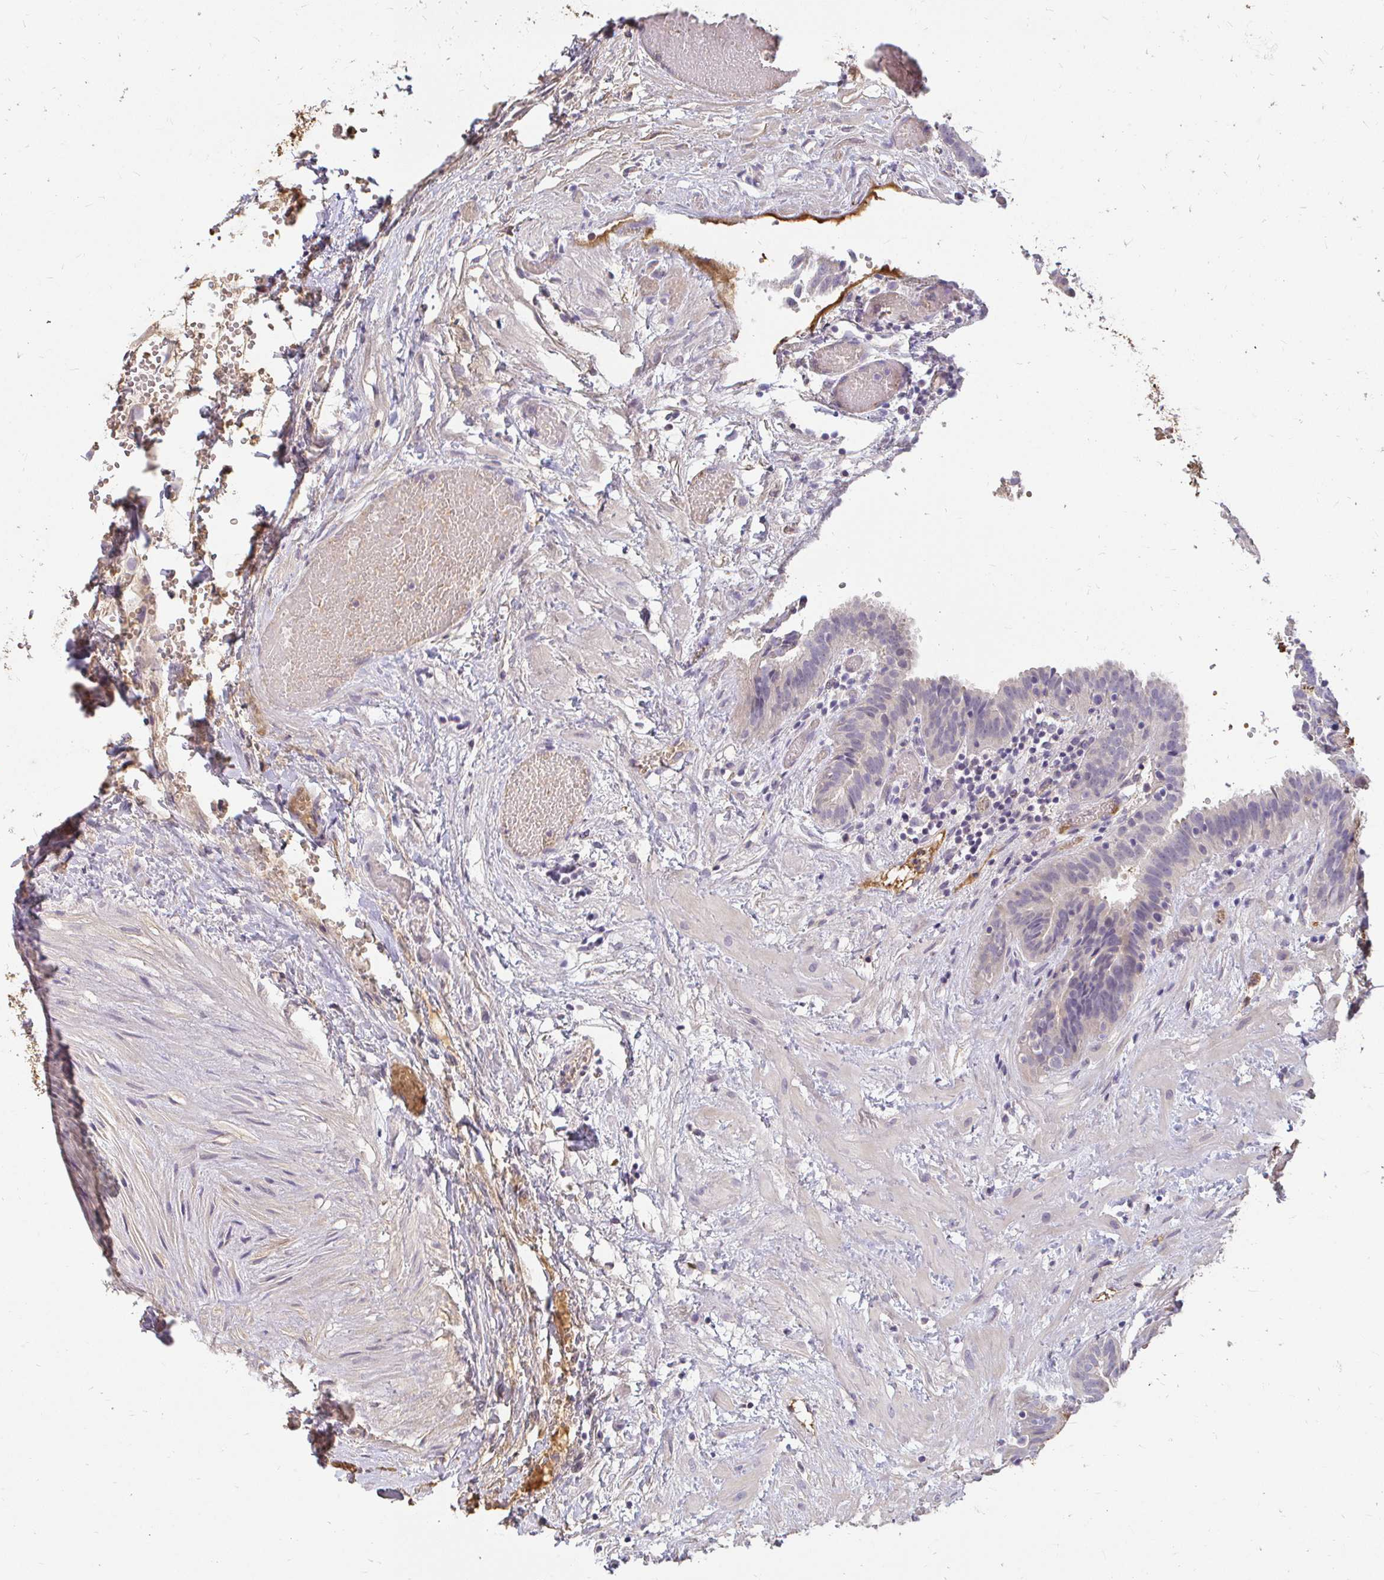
{"staining": {"intensity": "negative", "quantity": "none", "location": "none"}, "tissue": "fallopian tube", "cell_type": "Glandular cells", "image_type": "normal", "snomed": [{"axis": "morphology", "description": "Normal tissue, NOS"}, {"axis": "topography", "description": "Fallopian tube"}], "caption": "Fallopian tube was stained to show a protein in brown. There is no significant expression in glandular cells. (Brightfield microscopy of DAB (3,3'-diaminobenzidine) immunohistochemistry at high magnification).", "gene": "LOXL4", "patient": {"sex": "female", "age": 37}}